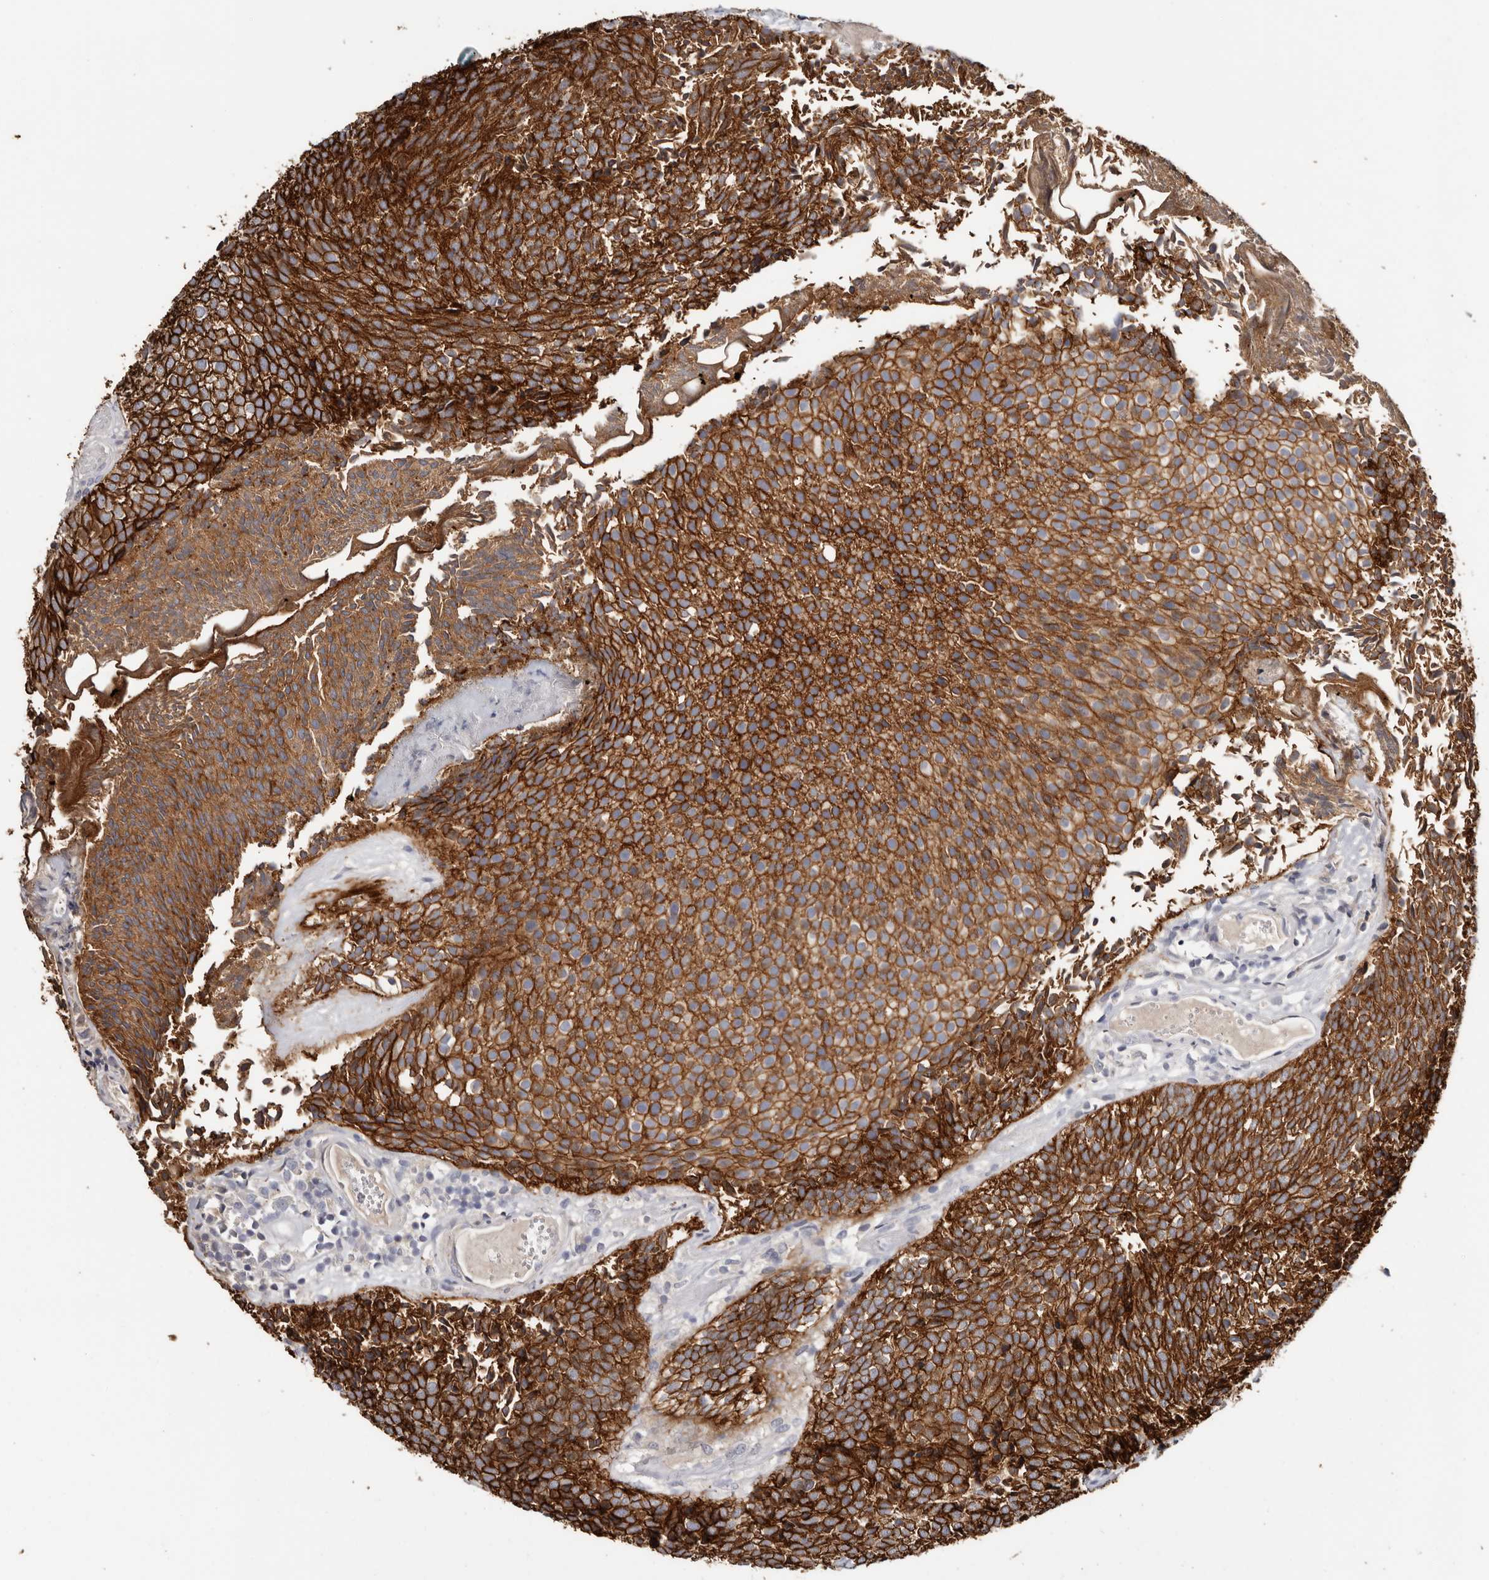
{"staining": {"intensity": "strong", "quantity": ">75%", "location": "cytoplasmic/membranous"}, "tissue": "urothelial cancer", "cell_type": "Tumor cells", "image_type": "cancer", "snomed": [{"axis": "morphology", "description": "Urothelial carcinoma, Low grade"}, {"axis": "topography", "description": "Urinary bladder"}], "caption": "Urothelial cancer tissue demonstrates strong cytoplasmic/membranous staining in approximately >75% of tumor cells, visualized by immunohistochemistry.", "gene": "S100A14", "patient": {"sex": "male", "age": 86}}